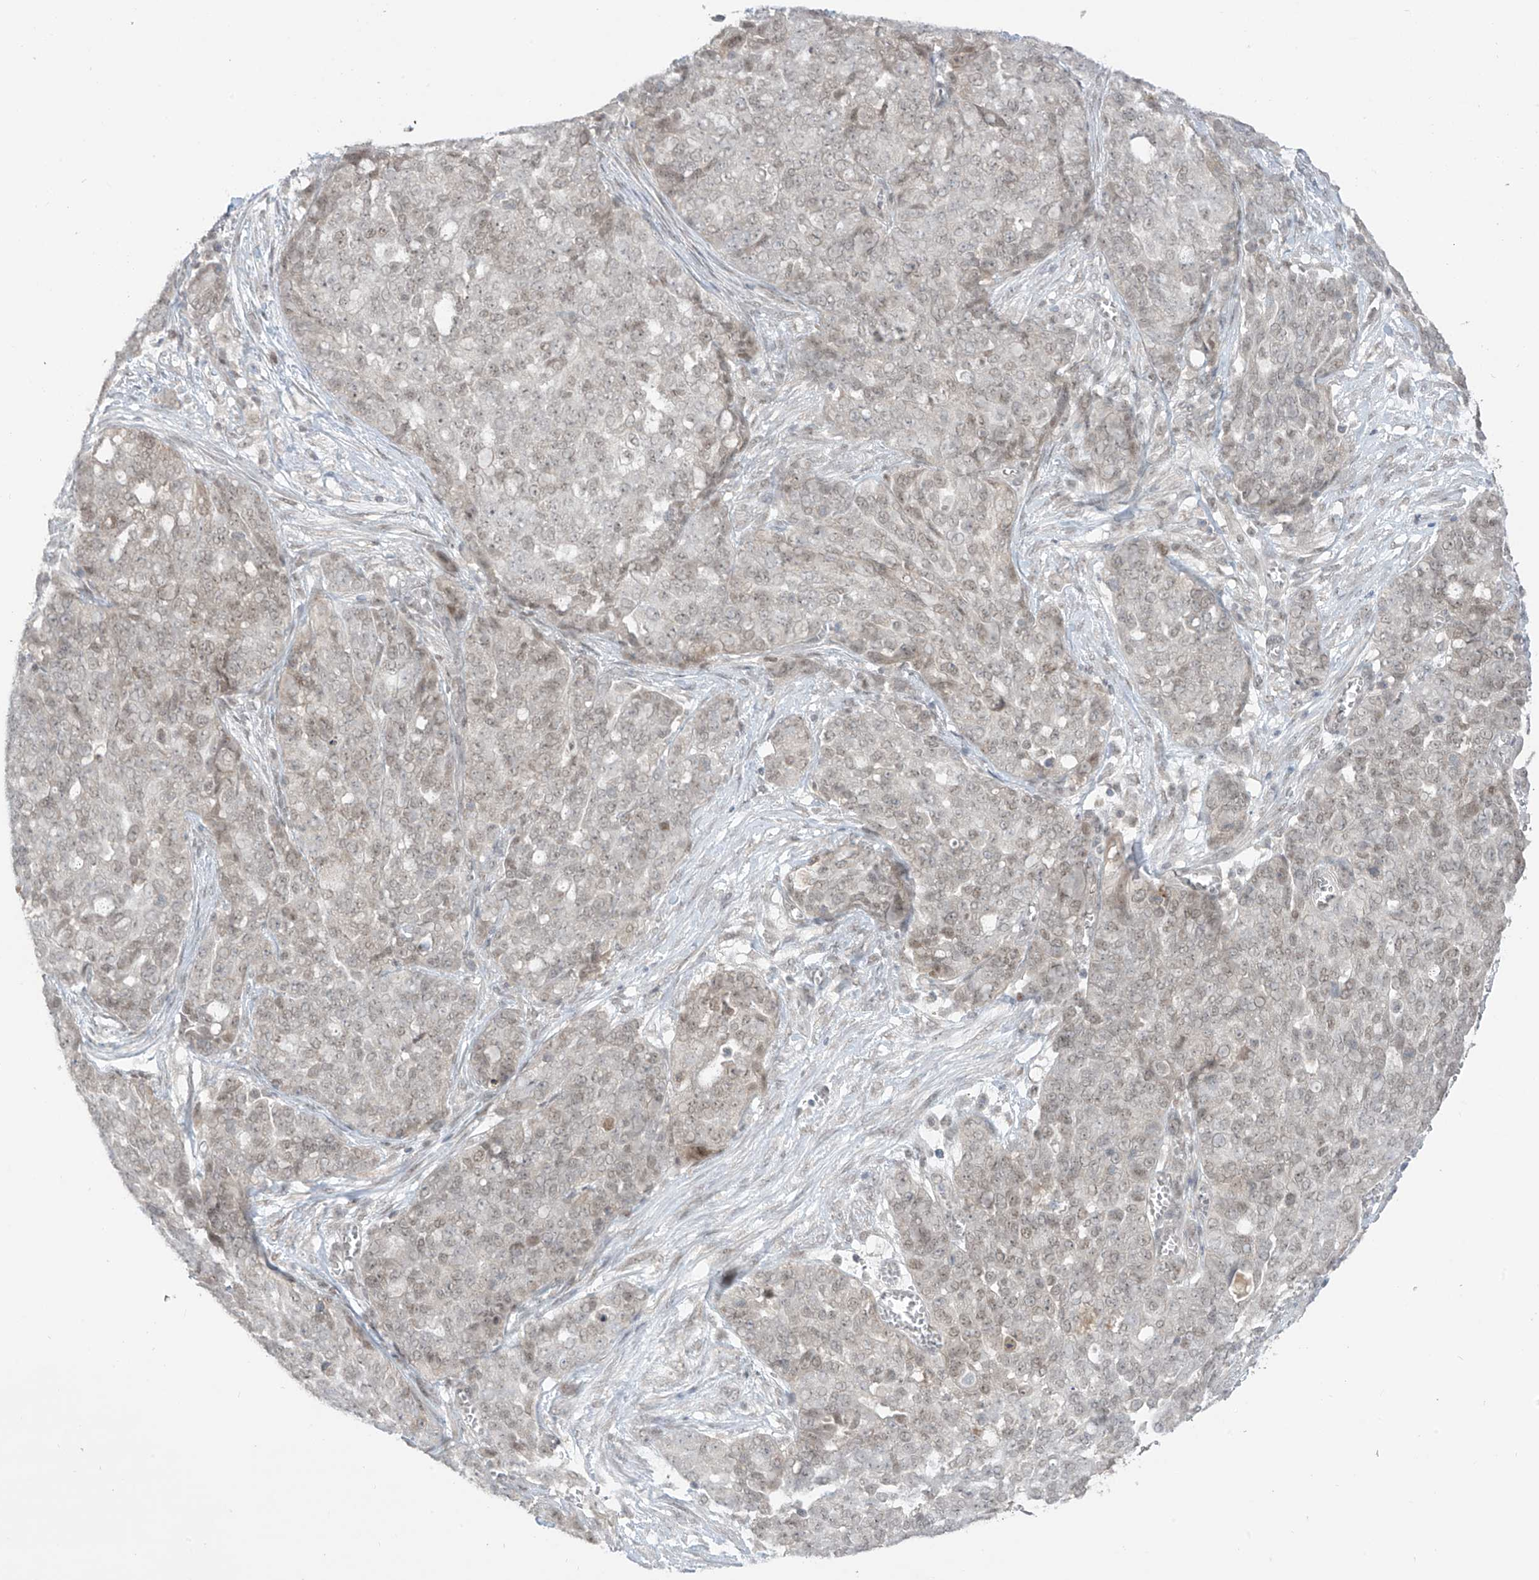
{"staining": {"intensity": "weak", "quantity": ">75%", "location": "nuclear"}, "tissue": "ovarian cancer", "cell_type": "Tumor cells", "image_type": "cancer", "snomed": [{"axis": "morphology", "description": "Cystadenocarcinoma, serous, NOS"}, {"axis": "topography", "description": "Soft tissue"}, {"axis": "topography", "description": "Ovary"}], "caption": "Immunohistochemical staining of human serous cystadenocarcinoma (ovarian) shows weak nuclear protein positivity in about >75% of tumor cells.", "gene": "OGT", "patient": {"sex": "female", "age": 57}}